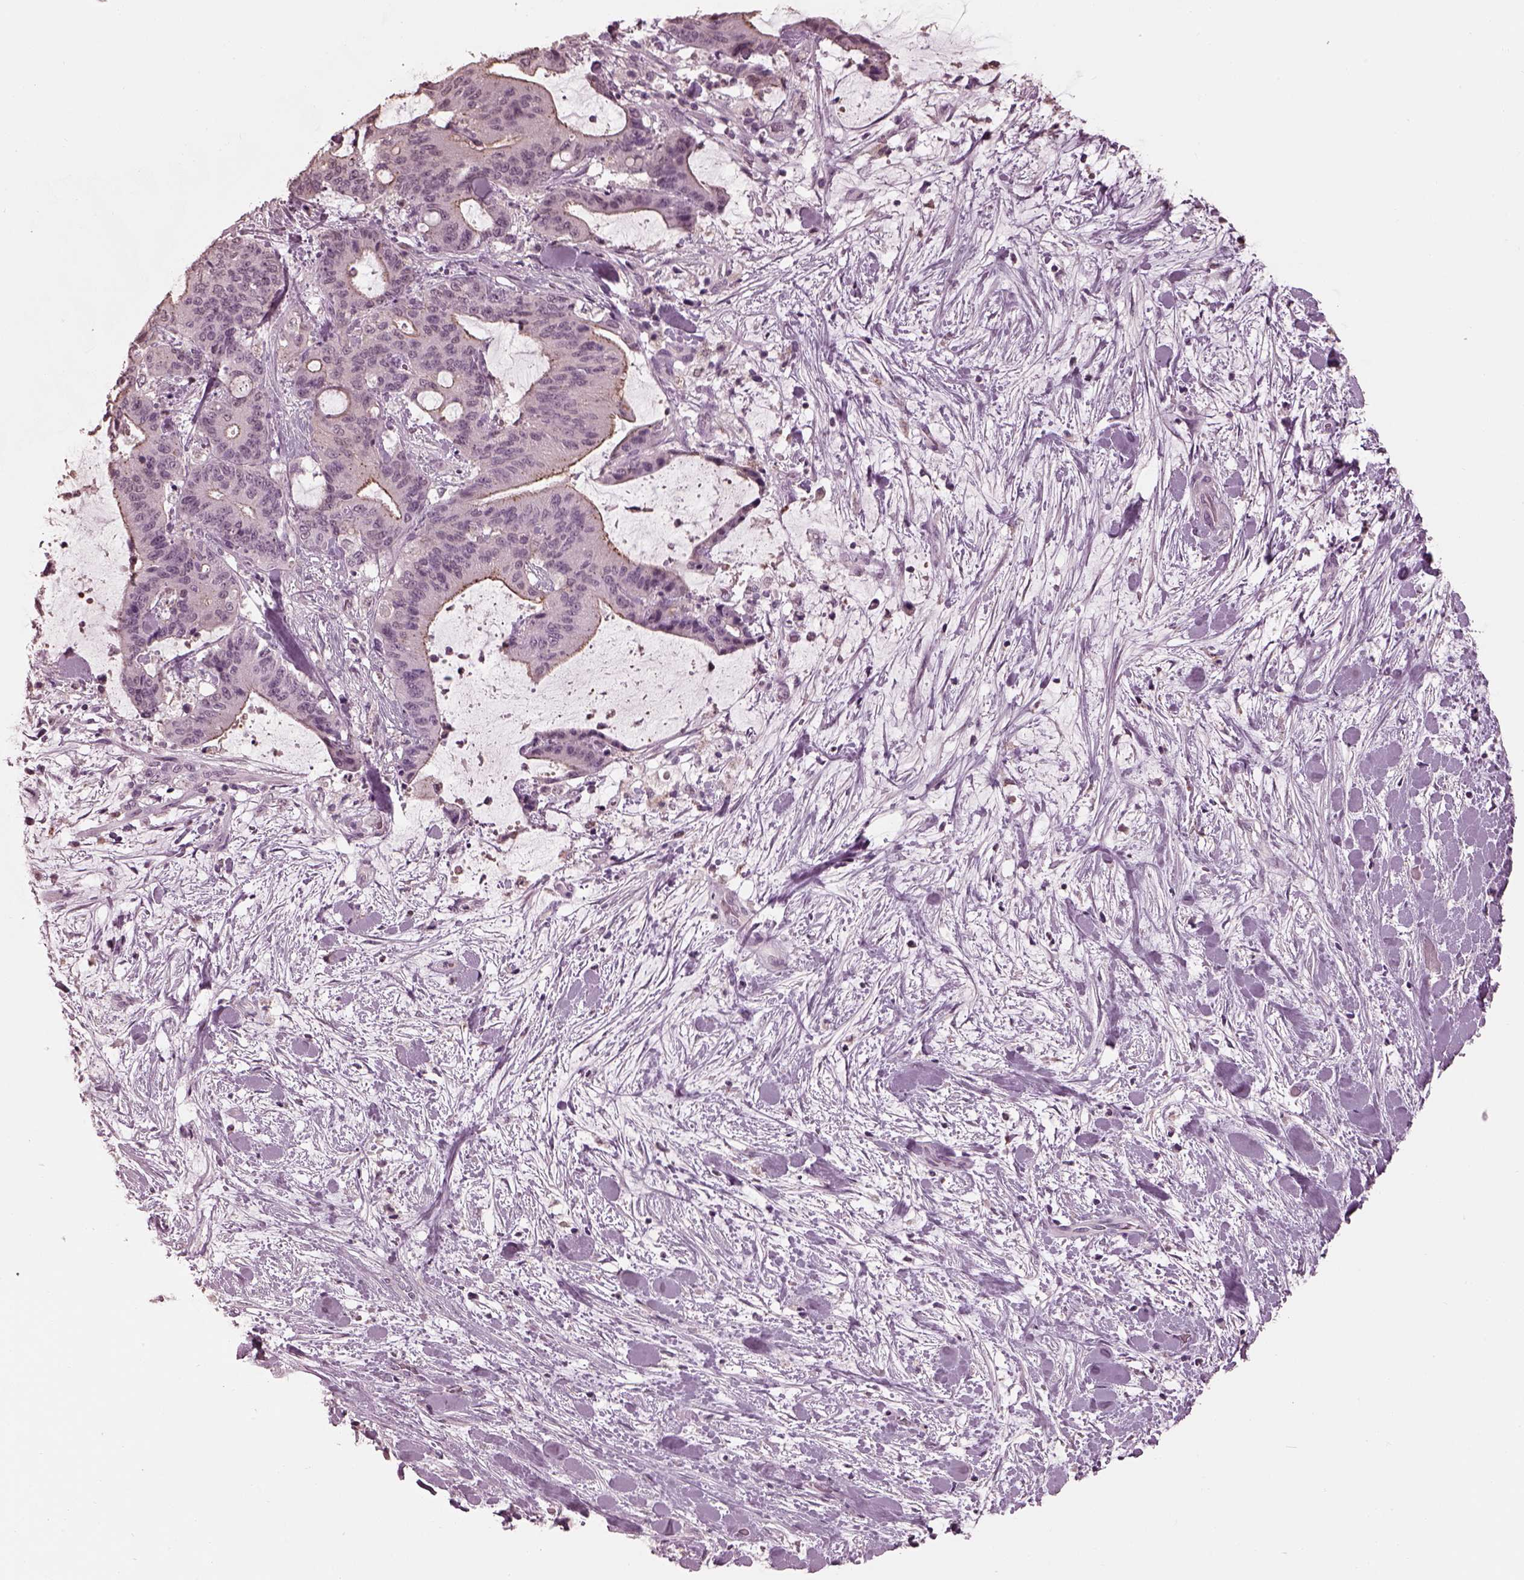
{"staining": {"intensity": "moderate", "quantity": "<25%", "location": "cytoplasmic/membranous"}, "tissue": "liver cancer", "cell_type": "Tumor cells", "image_type": "cancer", "snomed": [{"axis": "morphology", "description": "Cholangiocarcinoma"}, {"axis": "topography", "description": "Liver"}], "caption": "Immunohistochemistry (DAB (3,3'-diaminobenzidine)) staining of liver cholangiocarcinoma demonstrates moderate cytoplasmic/membranous protein positivity in approximately <25% of tumor cells.", "gene": "TSKS", "patient": {"sex": "female", "age": 73}}